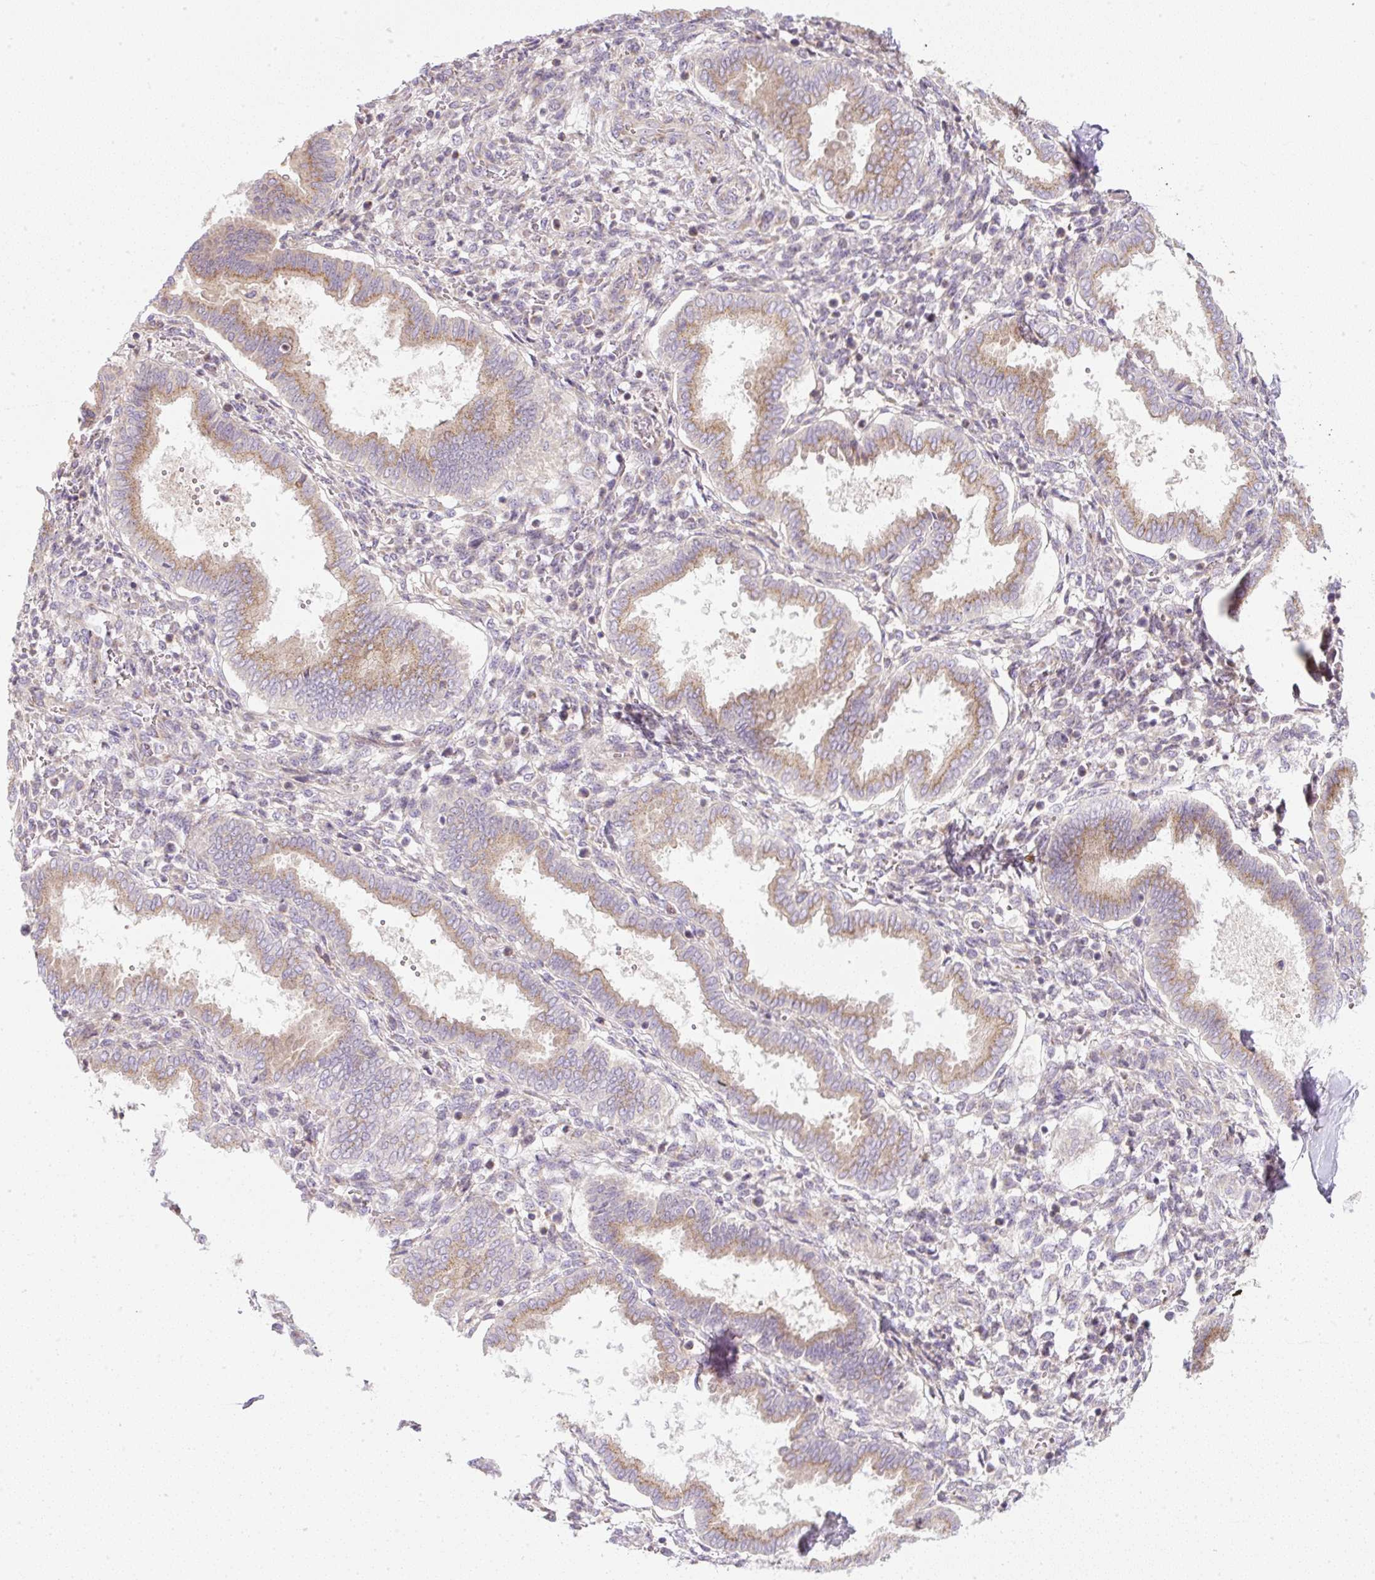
{"staining": {"intensity": "weak", "quantity": "<25%", "location": "cytoplasmic/membranous"}, "tissue": "endometrium", "cell_type": "Cells in endometrial stroma", "image_type": "normal", "snomed": [{"axis": "morphology", "description": "Normal tissue, NOS"}, {"axis": "topography", "description": "Endometrium"}], "caption": "Endometrium stained for a protein using immunohistochemistry (IHC) exhibits no expression cells in endometrial stroma.", "gene": "MLX", "patient": {"sex": "female", "age": 24}}